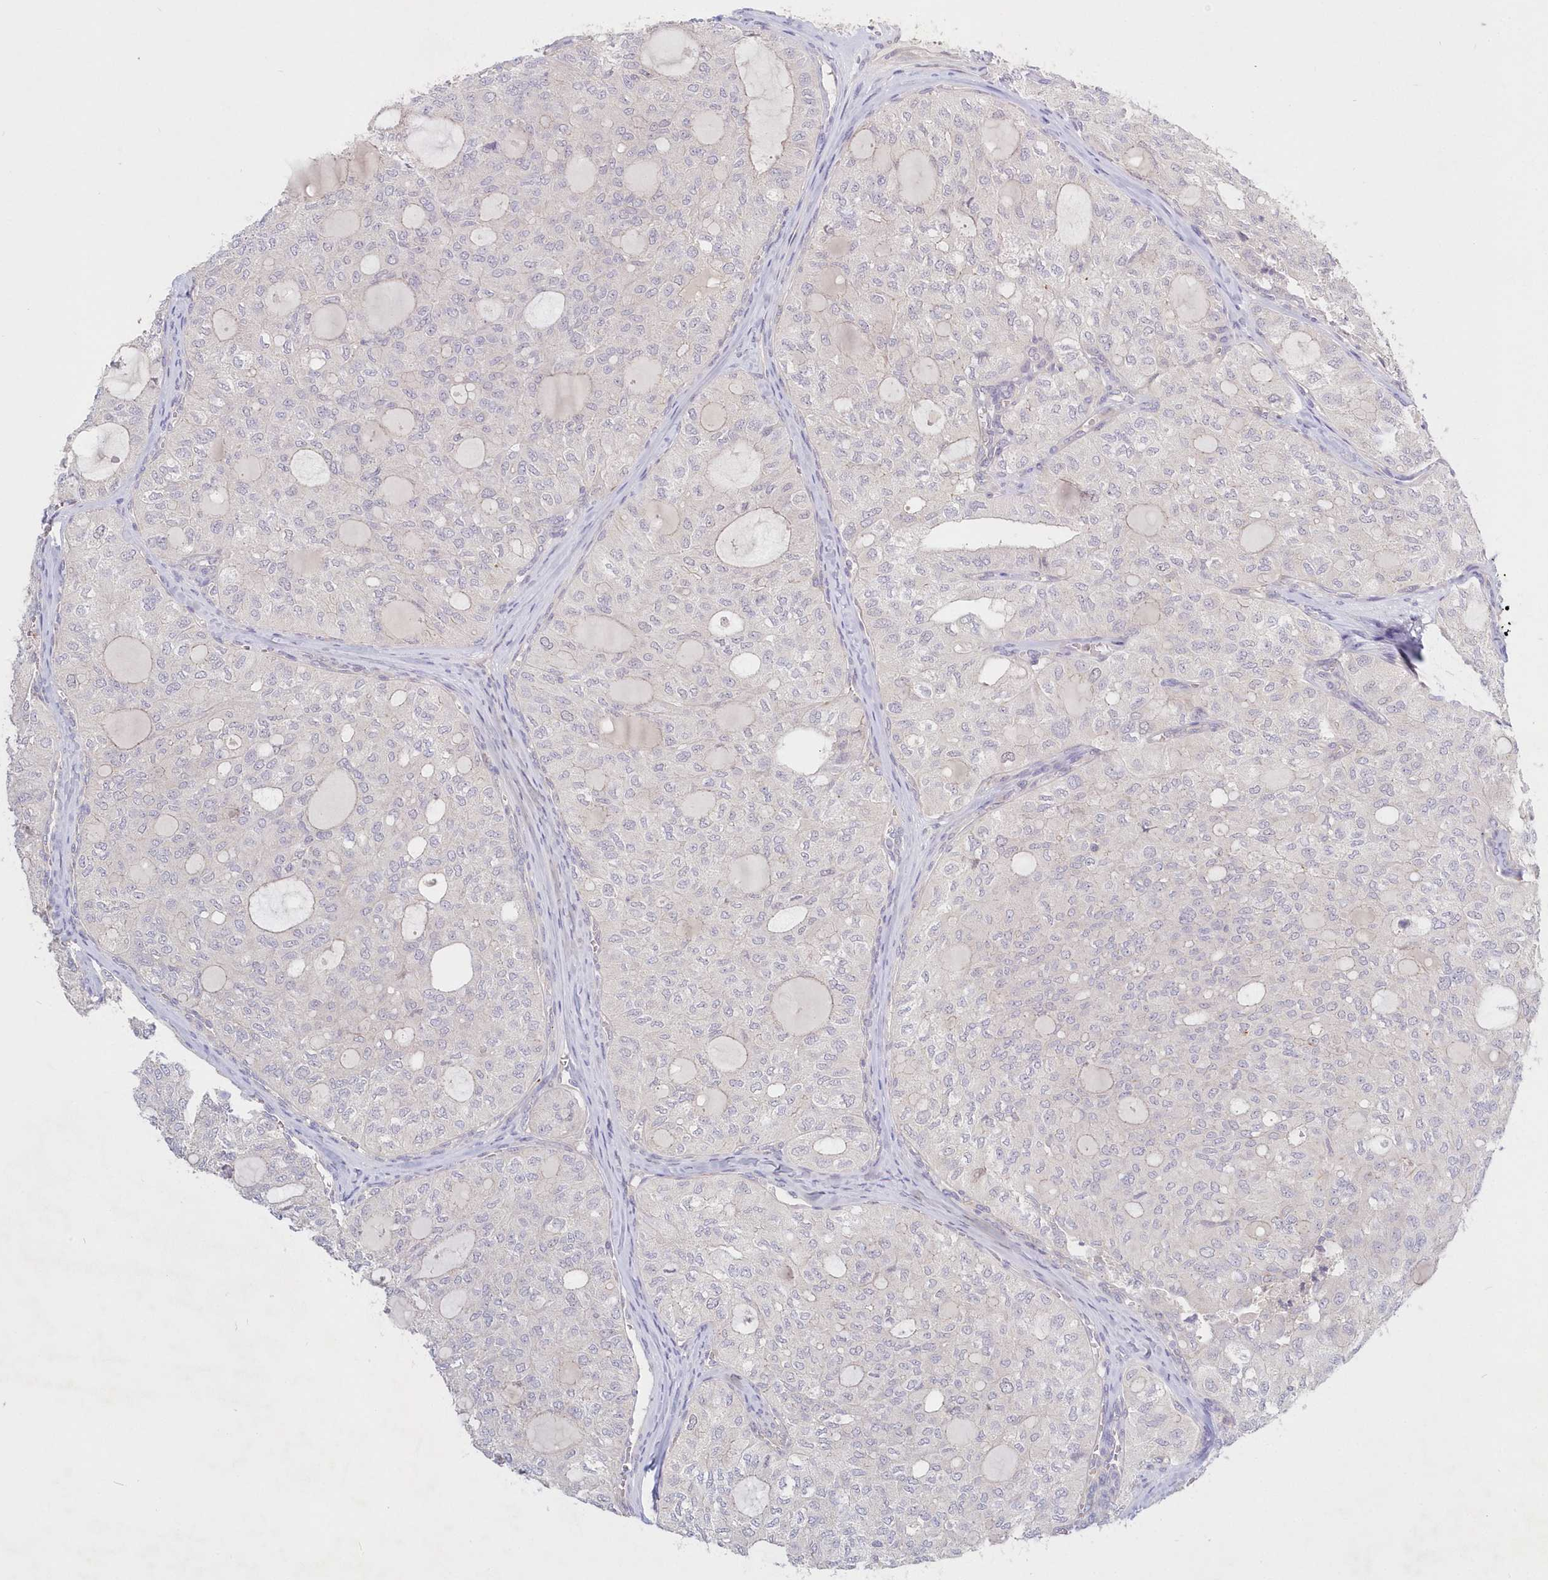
{"staining": {"intensity": "negative", "quantity": "none", "location": "none"}, "tissue": "thyroid cancer", "cell_type": "Tumor cells", "image_type": "cancer", "snomed": [{"axis": "morphology", "description": "Follicular adenoma carcinoma, NOS"}, {"axis": "topography", "description": "Thyroid gland"}], "caption": "Histopathology image shows no significant protein positivity in tumor cells of thyroid cancer (follicular adenoma carcinoma). (Stains: DAB (3,3'-diaminobenzidine) immunohistochemistry with hematoxylin counter stain, Microscopy: brightfield microscopy at high magnification).", "gene": "KATNA1", "patient": {"sex": "male", "age": 75}}